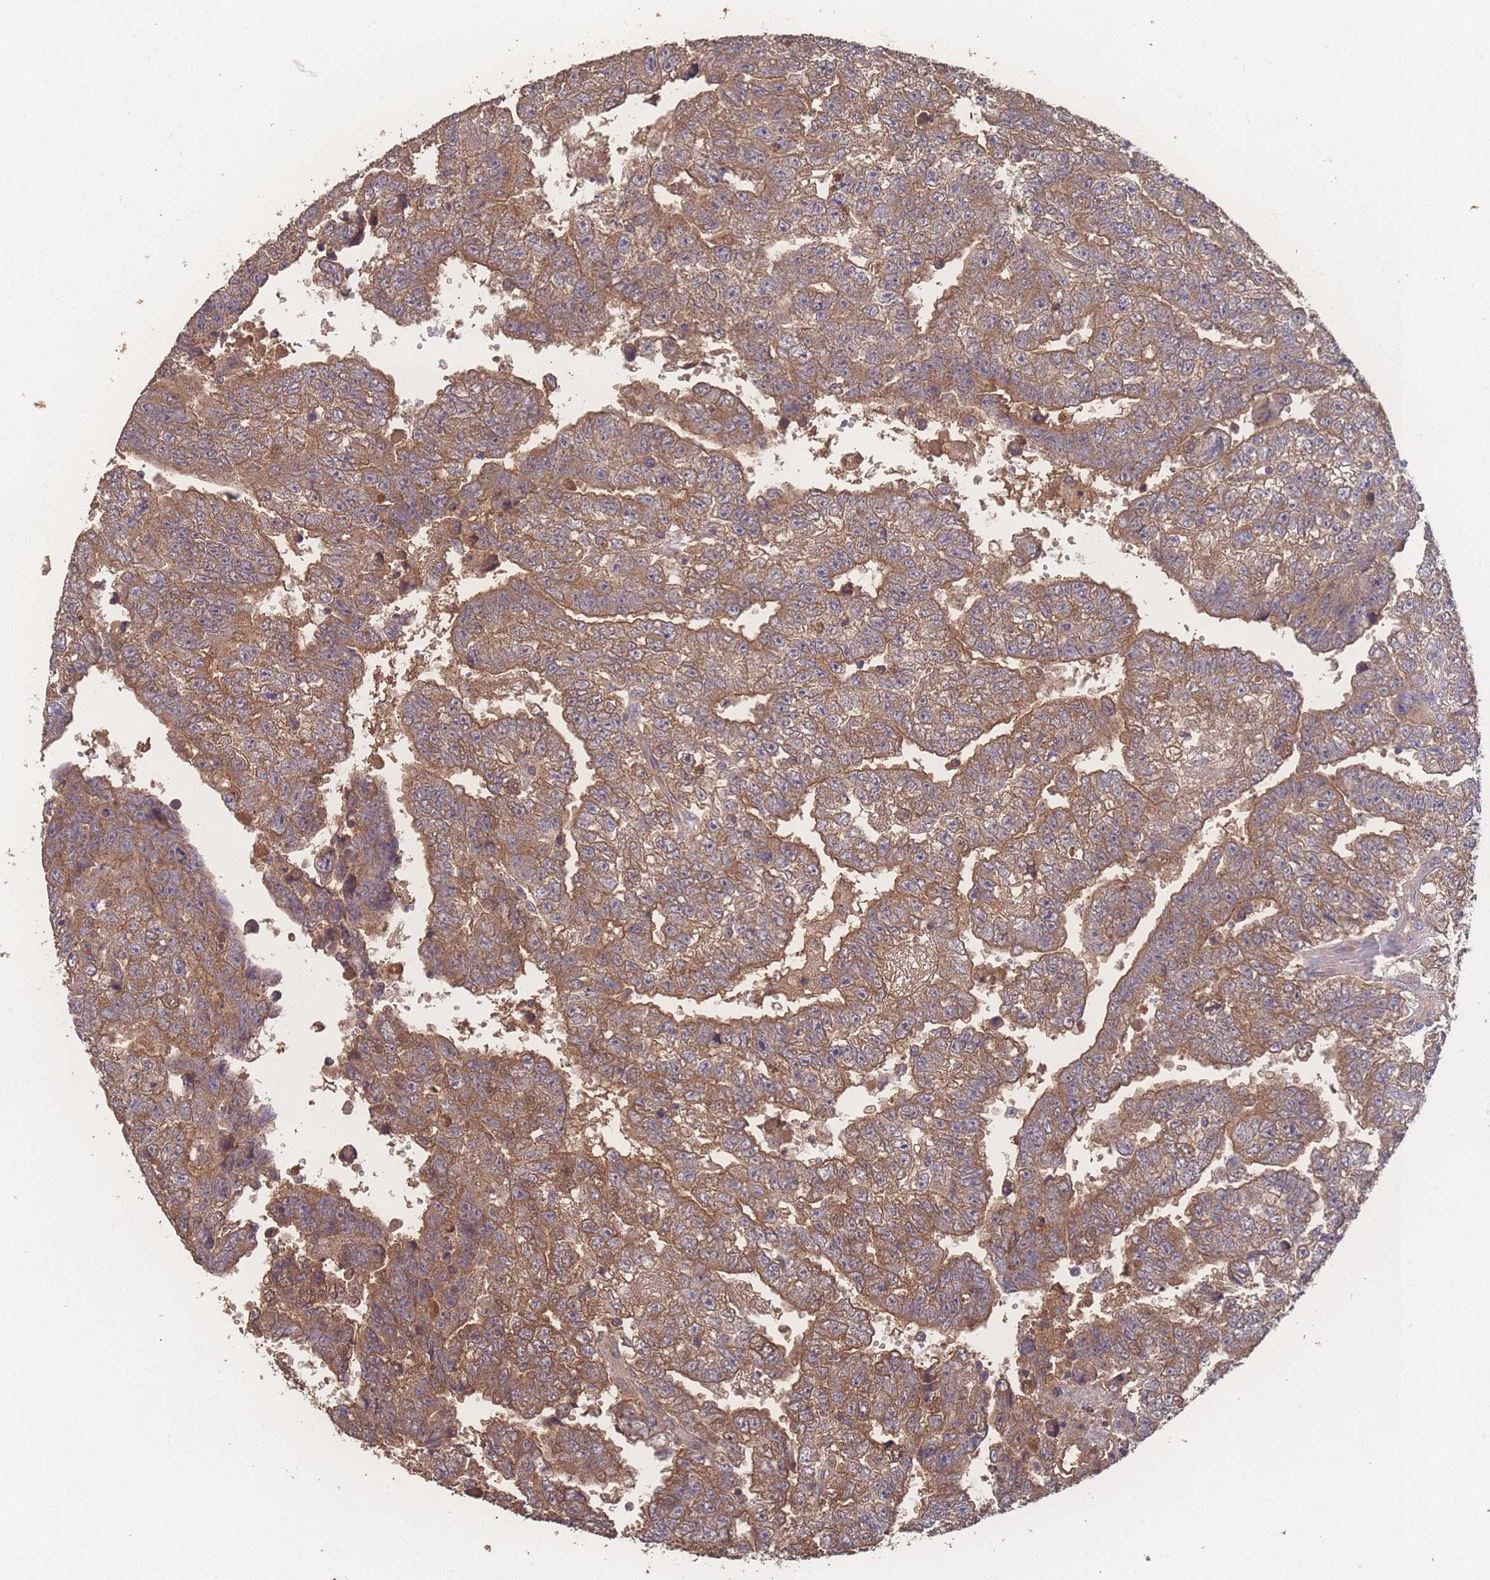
{"staining": {"intensity": "moderate", "quantity": ">75%", "location": "cytoplasmic/membranous"}, "tissue": "testis cancer", "cell_type": "Tumor cells", "image_type": "cancer", "snomed": [{"axis": "morphology", "description": "Carcinoma, Embryonal, NOS"}, {"axis": "topography", "description": "Testis"}], "caption": "Immunohistochemical staining of human embryonal carcinoma (testis) shows medium levels of moderate cytoplasmic/membranous positivity in approximately >75% of tumor cells.", "gene": "ATXN10", "patient": {"sex": "male", "age": 25}}